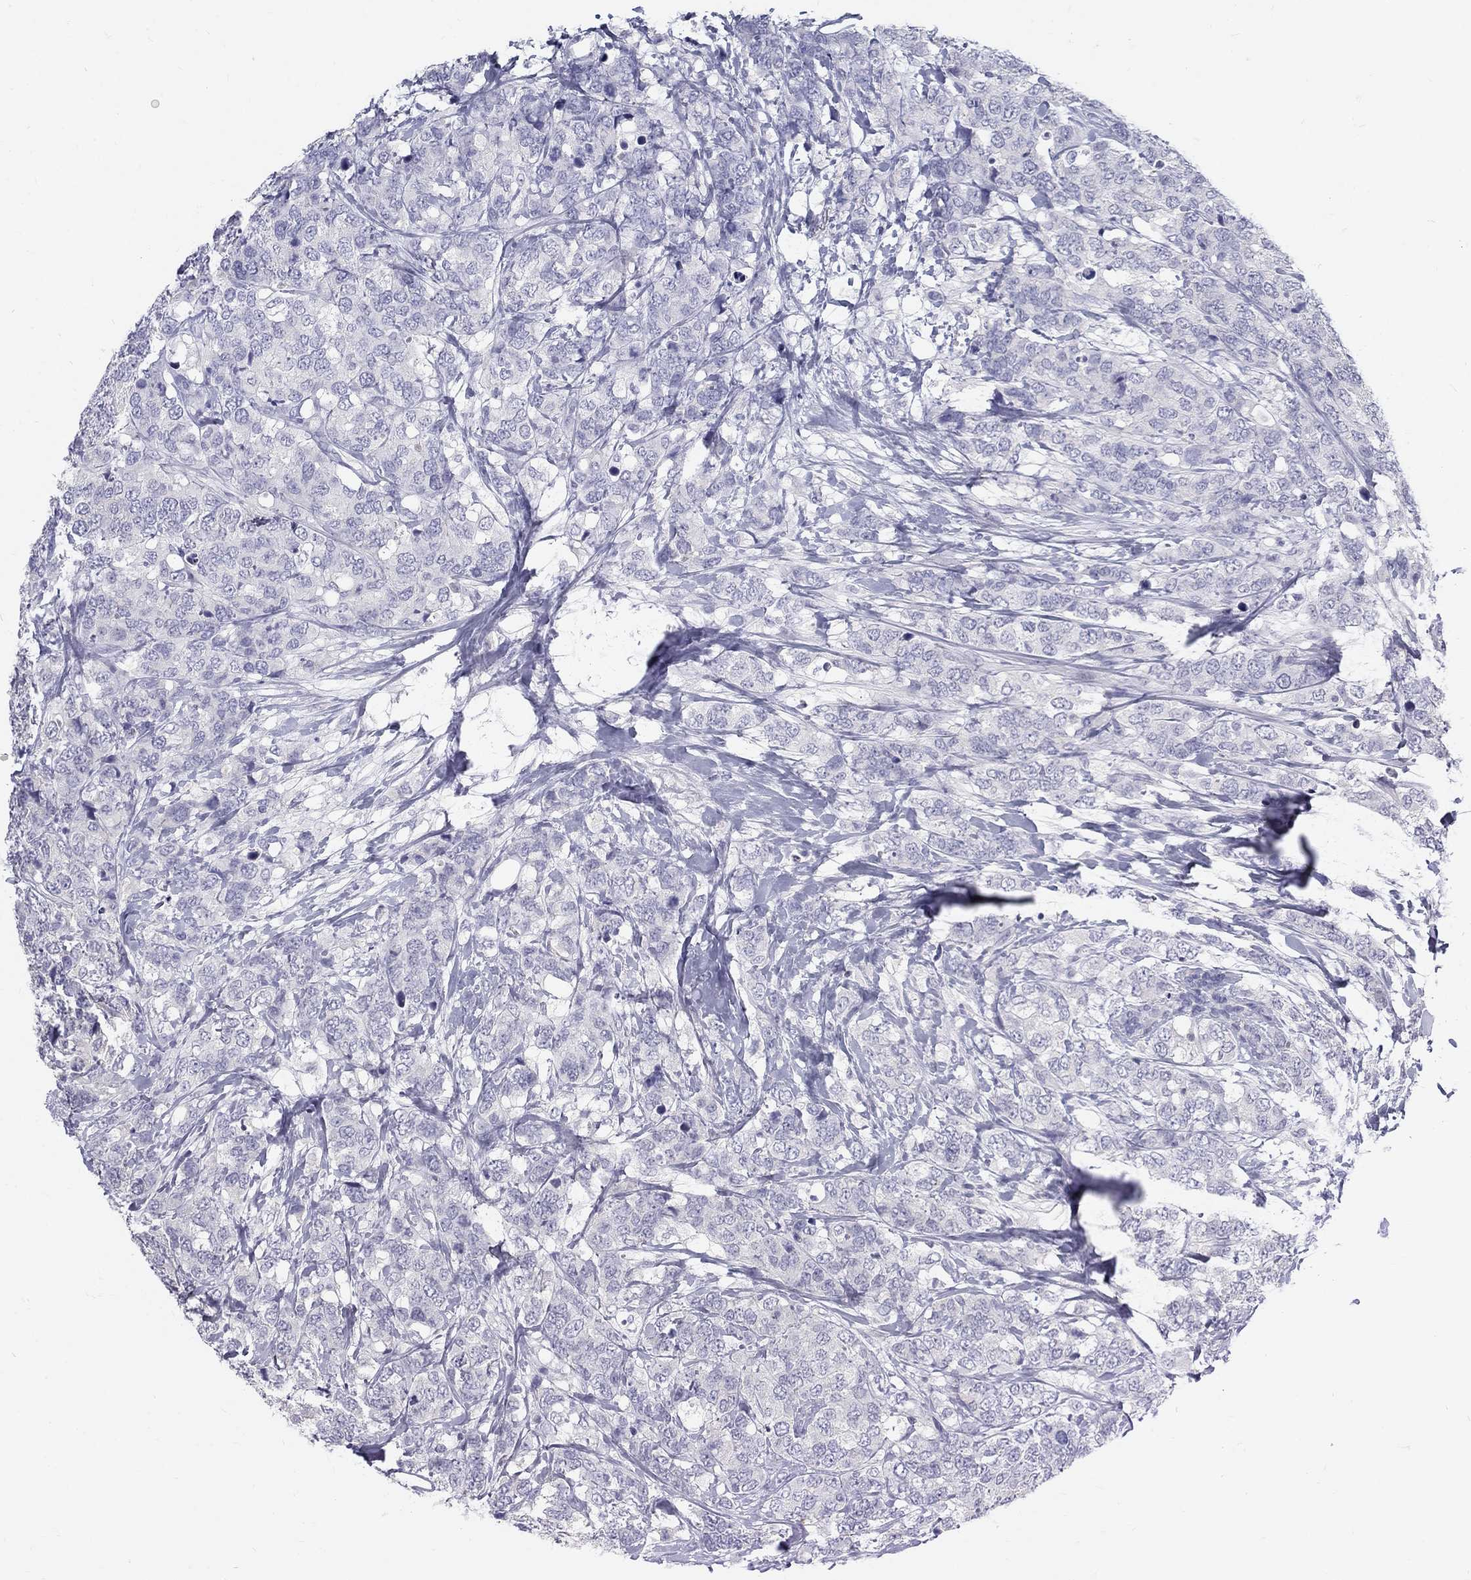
{"staining": {"intensity": "negative", "quantity": "none", "location": "none"}, "tissue": "breast cancer", "cell_type": "Tumor cells", "image_type": "cancer", "snomed": [{"axis": "morphology", "description": "Lobular carcinoma"}, {"axis": "topography", "description": "Breast"}], "caption": "This histopathology image is of breast cancer stained with IHC to label a protein in brown with the nuclei are counter-stained blue. There is no positivity in tumor cells. (Immunohistochemistry (ihc), brightfield microscopy, high magnification).", "gene": "MAGEB6", "patient": {"sex": "female", "age": 59}}